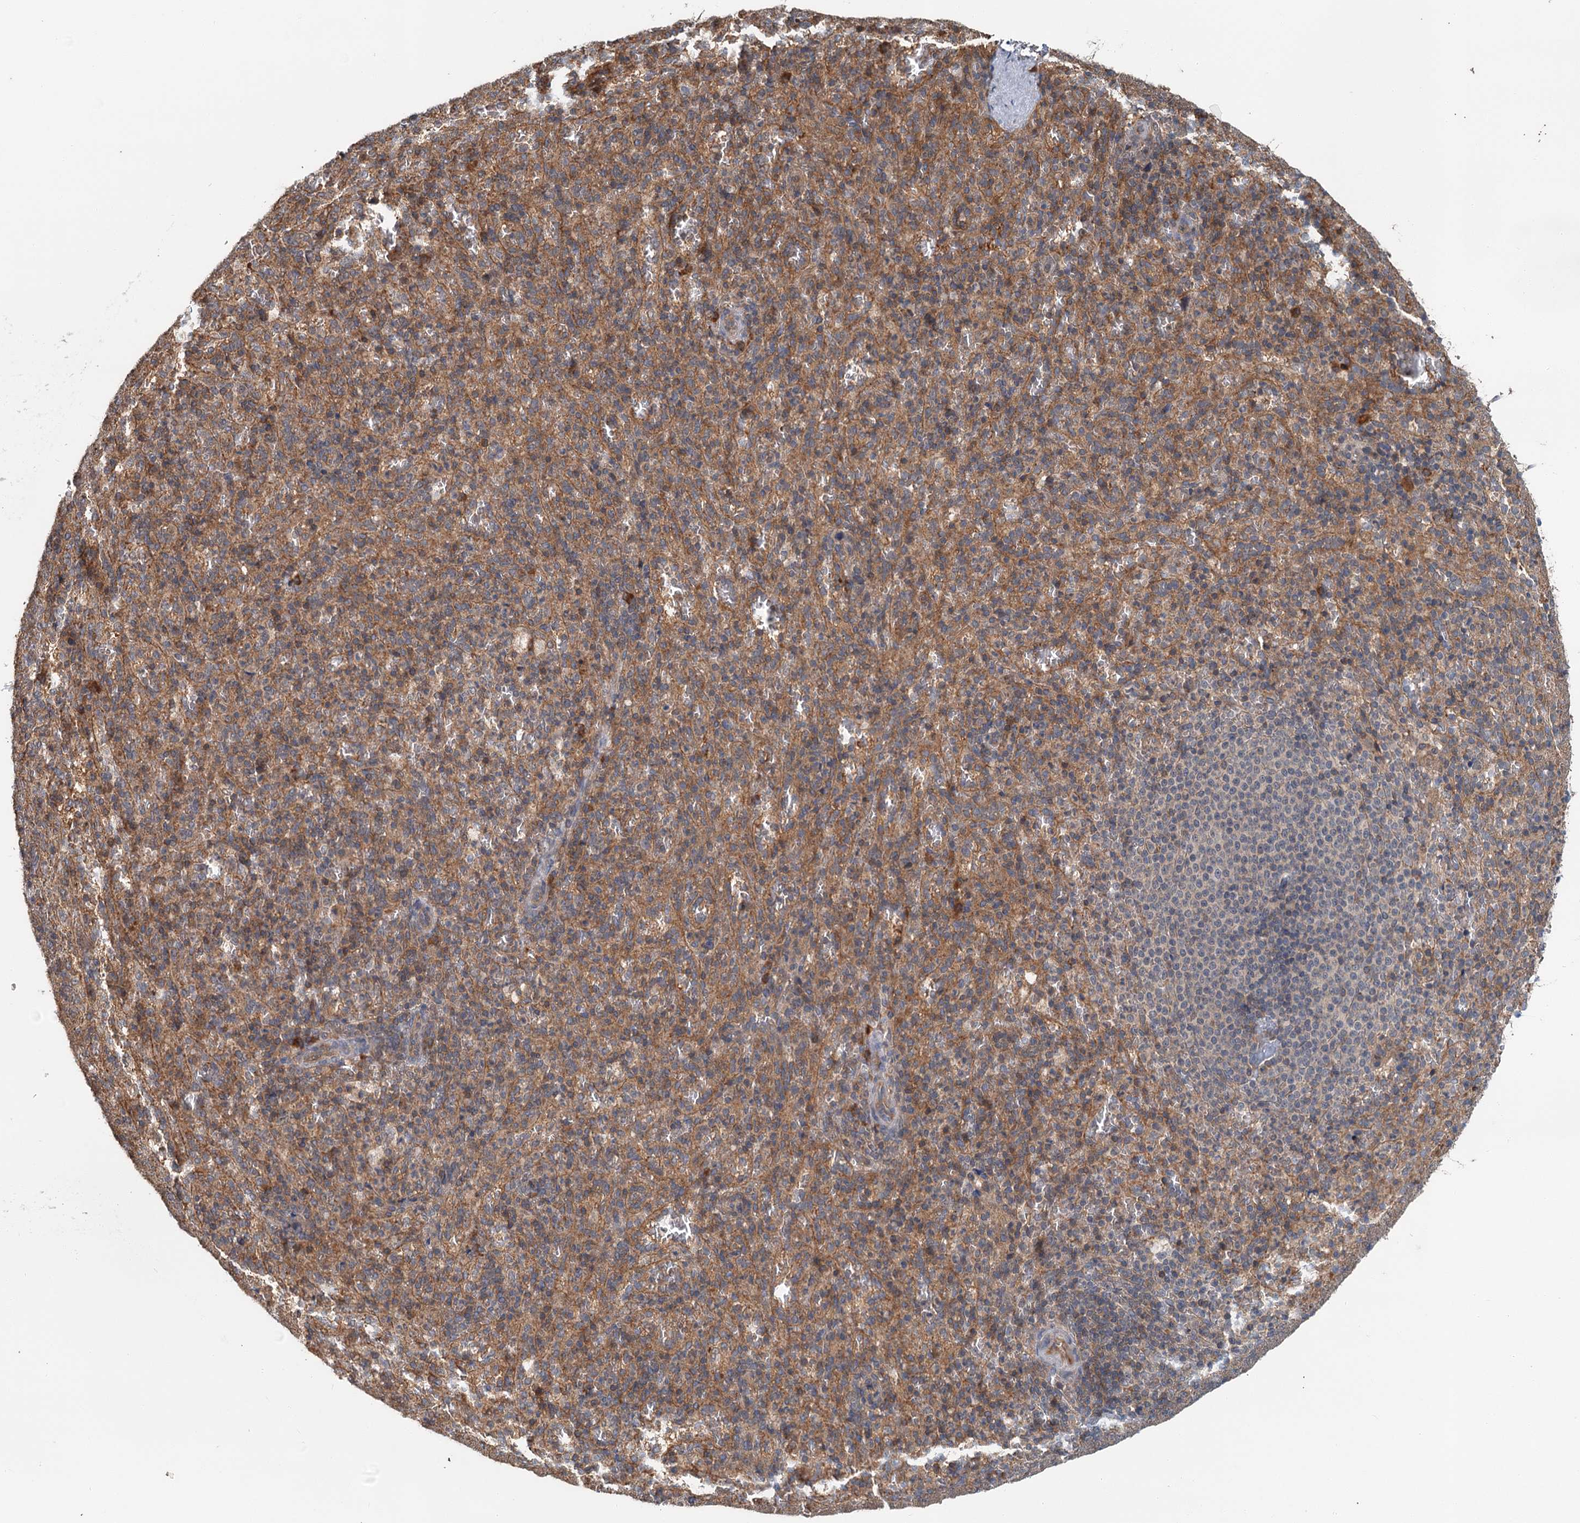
{"staining": {"intensity": "moderate", "quantity": ">75%", "location": "cytoplasmic/membranous"}, "tissue": "spleen", "cell_type": "Cells in red pulp", "image_type": "normal", "snomed": [{"axis": "morphology", "description": "Normal tissue, NOS"}, {"axis": "topography", "description": "Spleen"}], "caption": "Approximately >75% of cells in red pulp in normal human spleen show moderate cytoplasmic/membranous protein expression as visualized by brown immunohistochemical staining.", "gene": "ZNF527", "patient": {"sex": "female", "age": 21}}